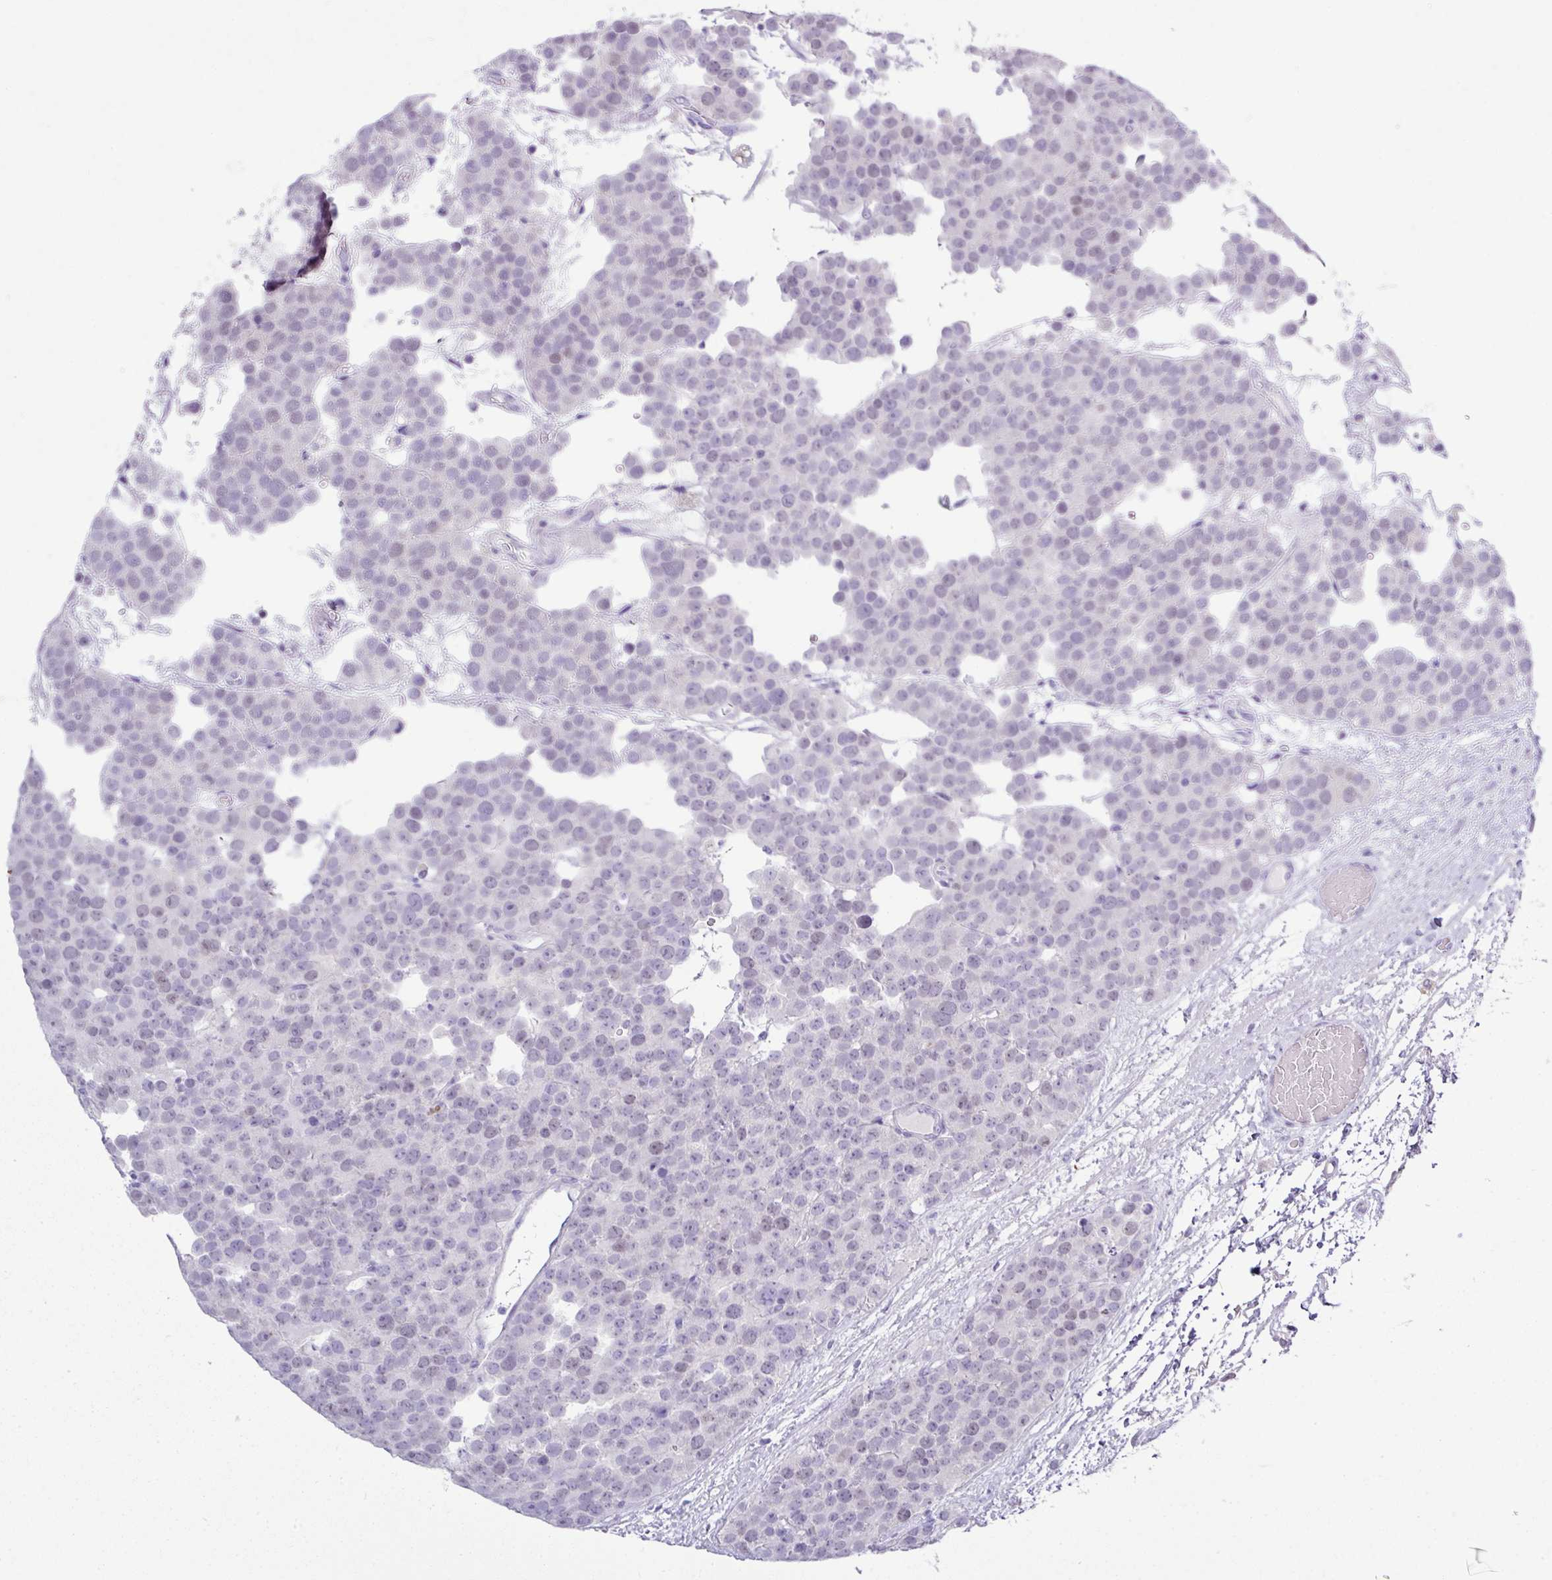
{"staining": {"intensity": "negative", "quantity": "none", "location": "none"}, "tissue": "testis cancer", "cell_type": "Tumor cells", "image_type": "cancer", "snomed": [{"axis": "morphology", "description": "Seminoma, NOS"}, {"axis": "topography", "description": "Testis"}], "caption": "Seminoma (testis) was stained to show a protein in brown. There is no significant positivity in tumor cells.", "gene": "BCL11A", "patient": {"sex": "male", "age": 71}}